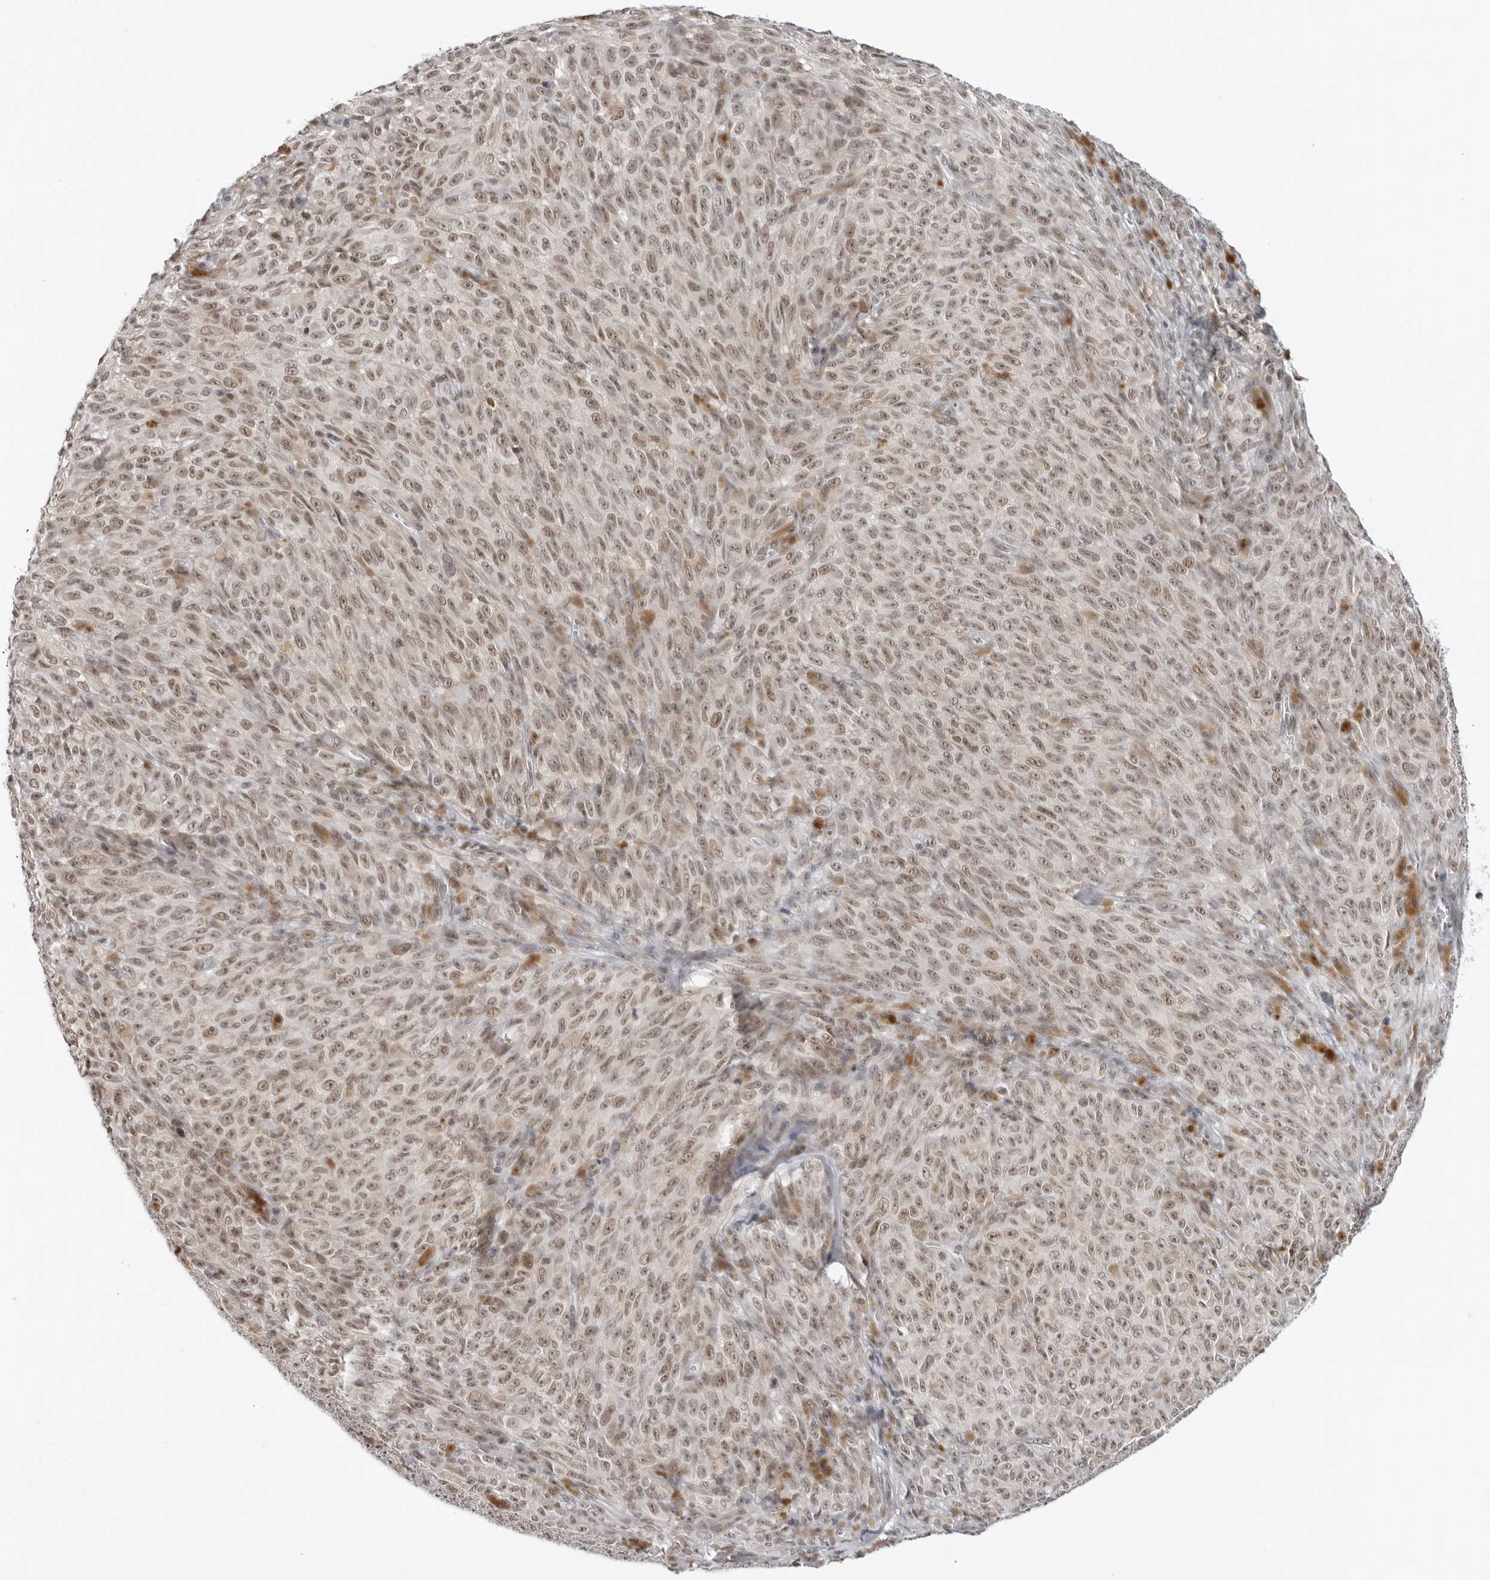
{"staining": {"intensity": "weak", "quantity": ">75%", "location": "nuclear"}, "tissue": "melanoma", "cell_type": "Tumor cells", "image_type": "cancer", "snomed": [{"axis": "morphology", "description": "Malignant melanoma, NOS"}, {"axis": "topography", "description": "Skin"}], "caption": "Protein positivity by immunohistochemistry (IHC) exhibits weak nuclear expression in approximately >75% of tumor cells in malignant melanoma.", "gene": "FOXK2", "patient": {"sex": "female", "age": 82}}